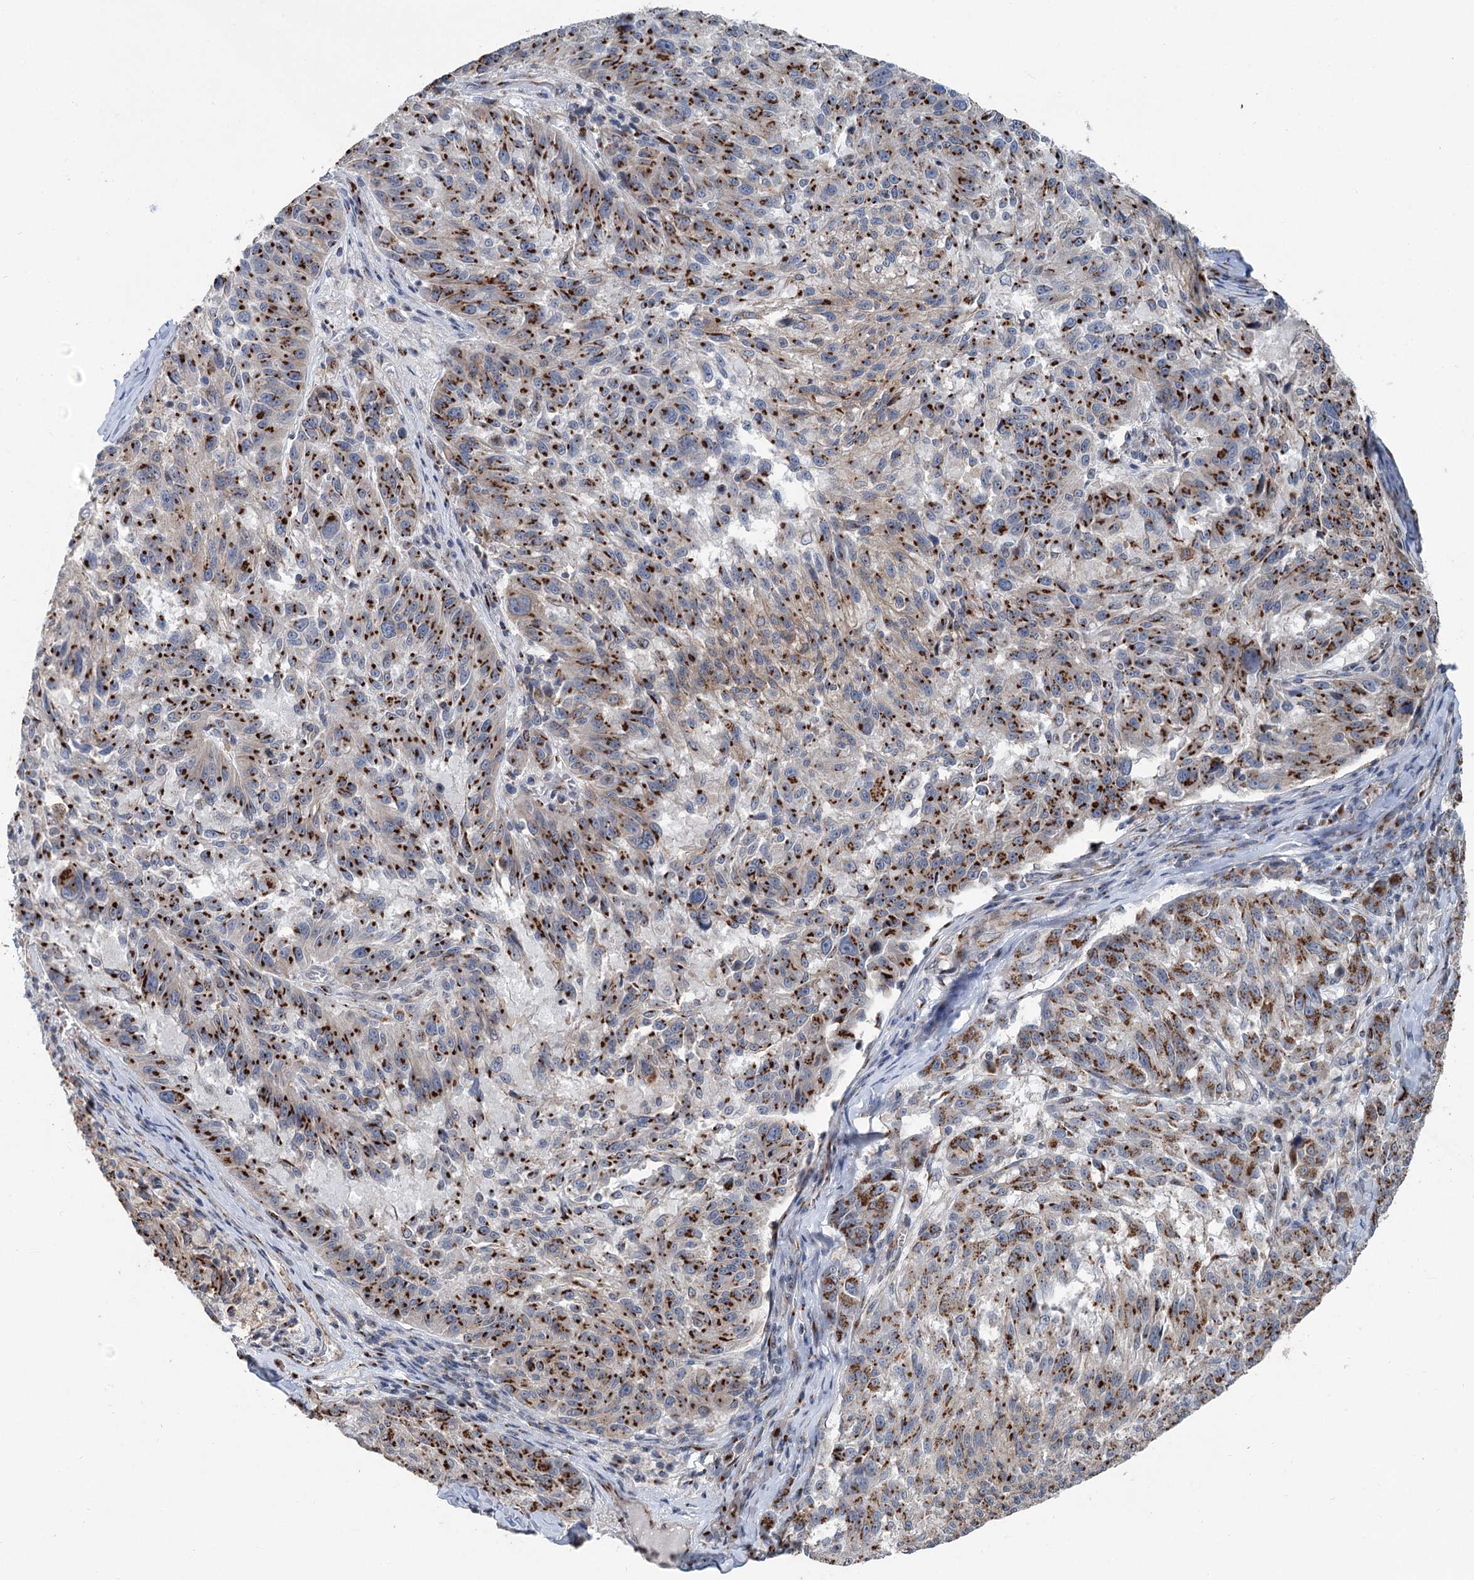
{"staining": {"intensity": "strong", "quantity": ">75%", "location": "cytoplasmic/membranous"}, "tissue": "melanoma", "cell_type": "Tumor cells", "image_type": "cancer", "snomed": [{"axis": "morphology", "description": "Malignant melanoma, NOS"}, {"axis": "topography", "description": "Skin"}], "caption": "Immunohistochemical staining of melanoma displays high levels of strong cytoplasmic/membranous positivity in about >75% of tumor cells. The staining was performed using DAB (3,3'-diaminobenzidine), with brown indicating positive protein expression. Nuclei are stained blue with hematoxylin.", "gene": "ITIH5", "patient": {"sex": "male", "age": 53}}